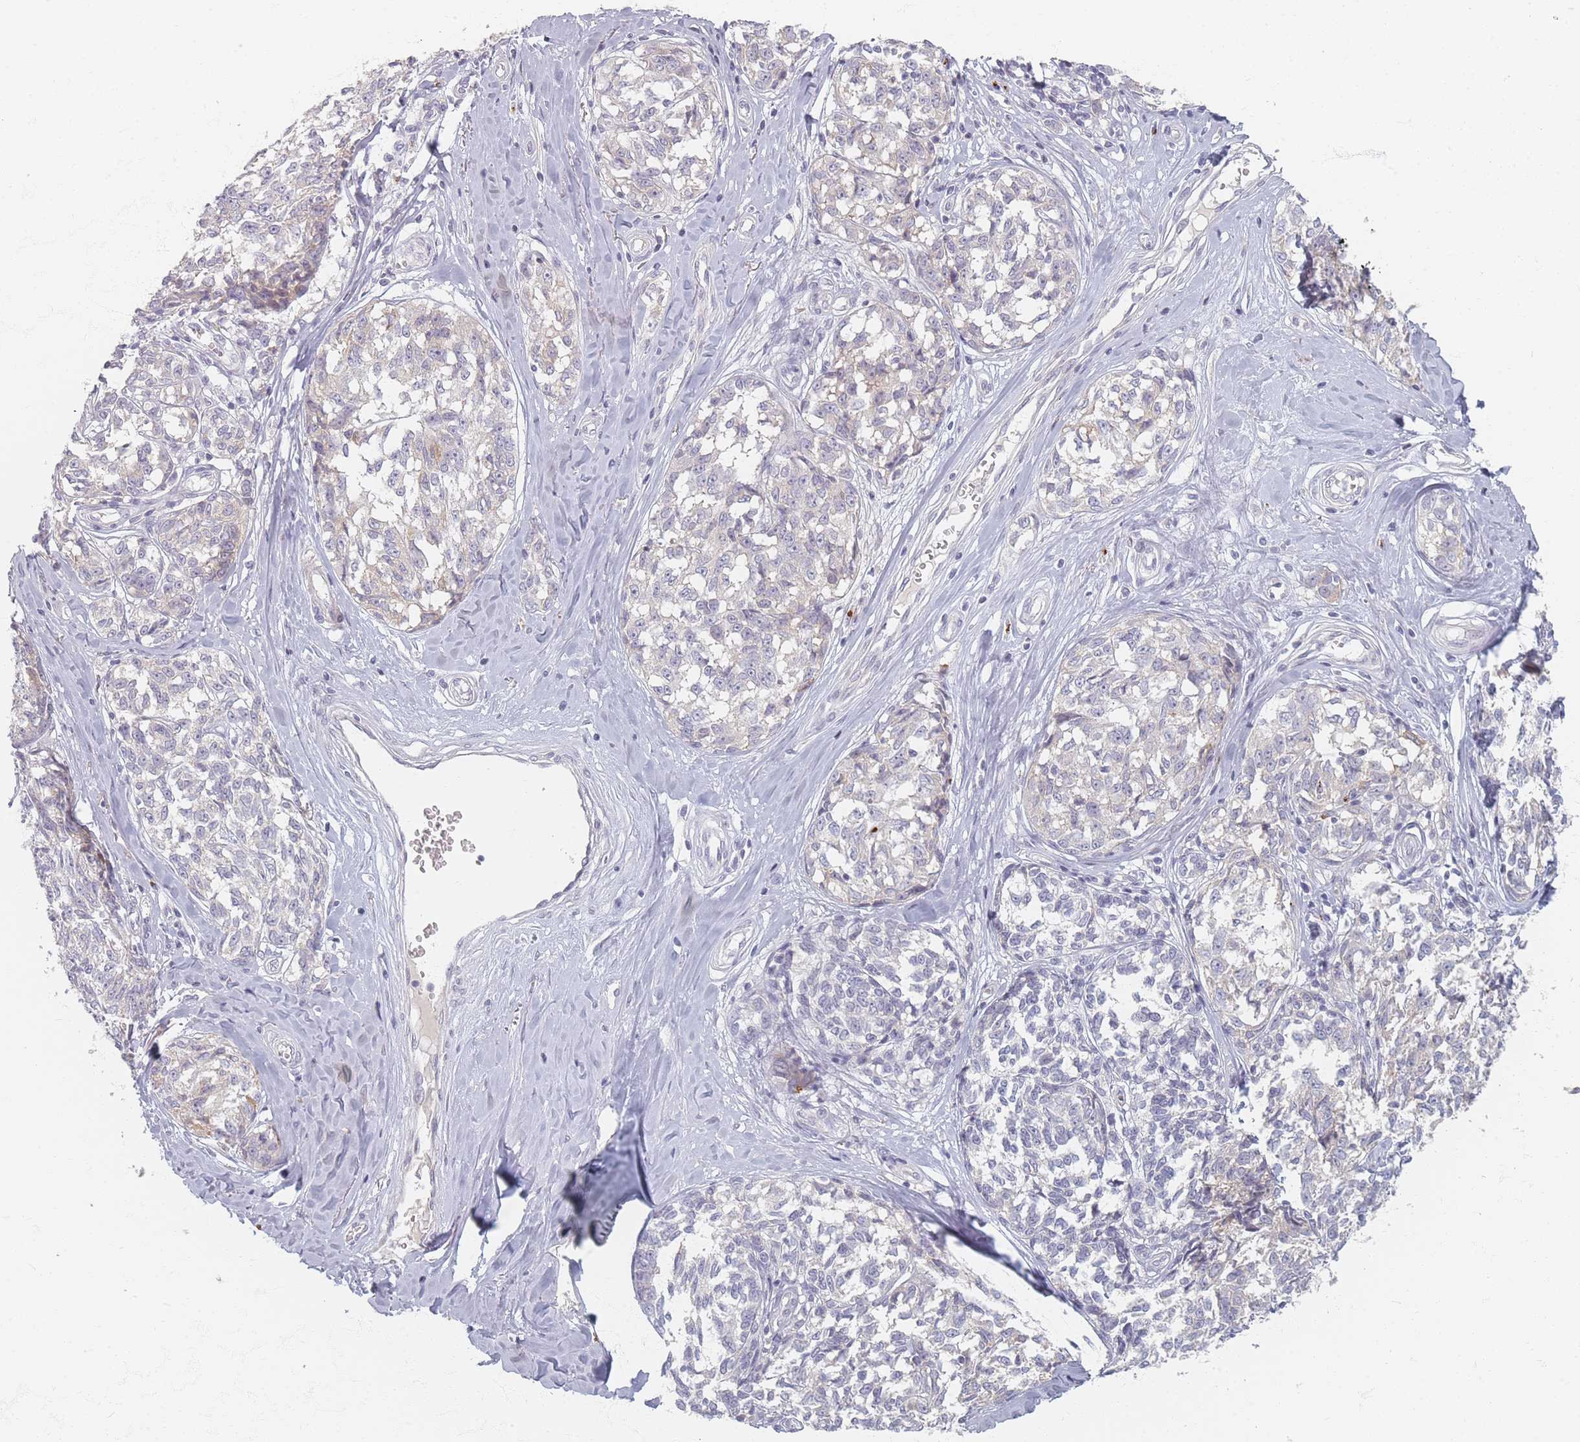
{"staining": {"intensity": "negative", "quantity": "none", "location": "none"}, "tissue": "melanoma", "cell_type": "Tumor cells", "image_type": "cancer", "snomed": [{"axis": "morphology", "description": "Normal tissue, NOS"}, {"axis": "morphology", "description": "Malignant melanoma, NOS"}, {"axis": "topography", "description": "Skin"}], "caption": "There is no significant staining in tumor cells of melanoma.", "gene": "TMOD1", "patient": {"sex": "female", "age": 64}}